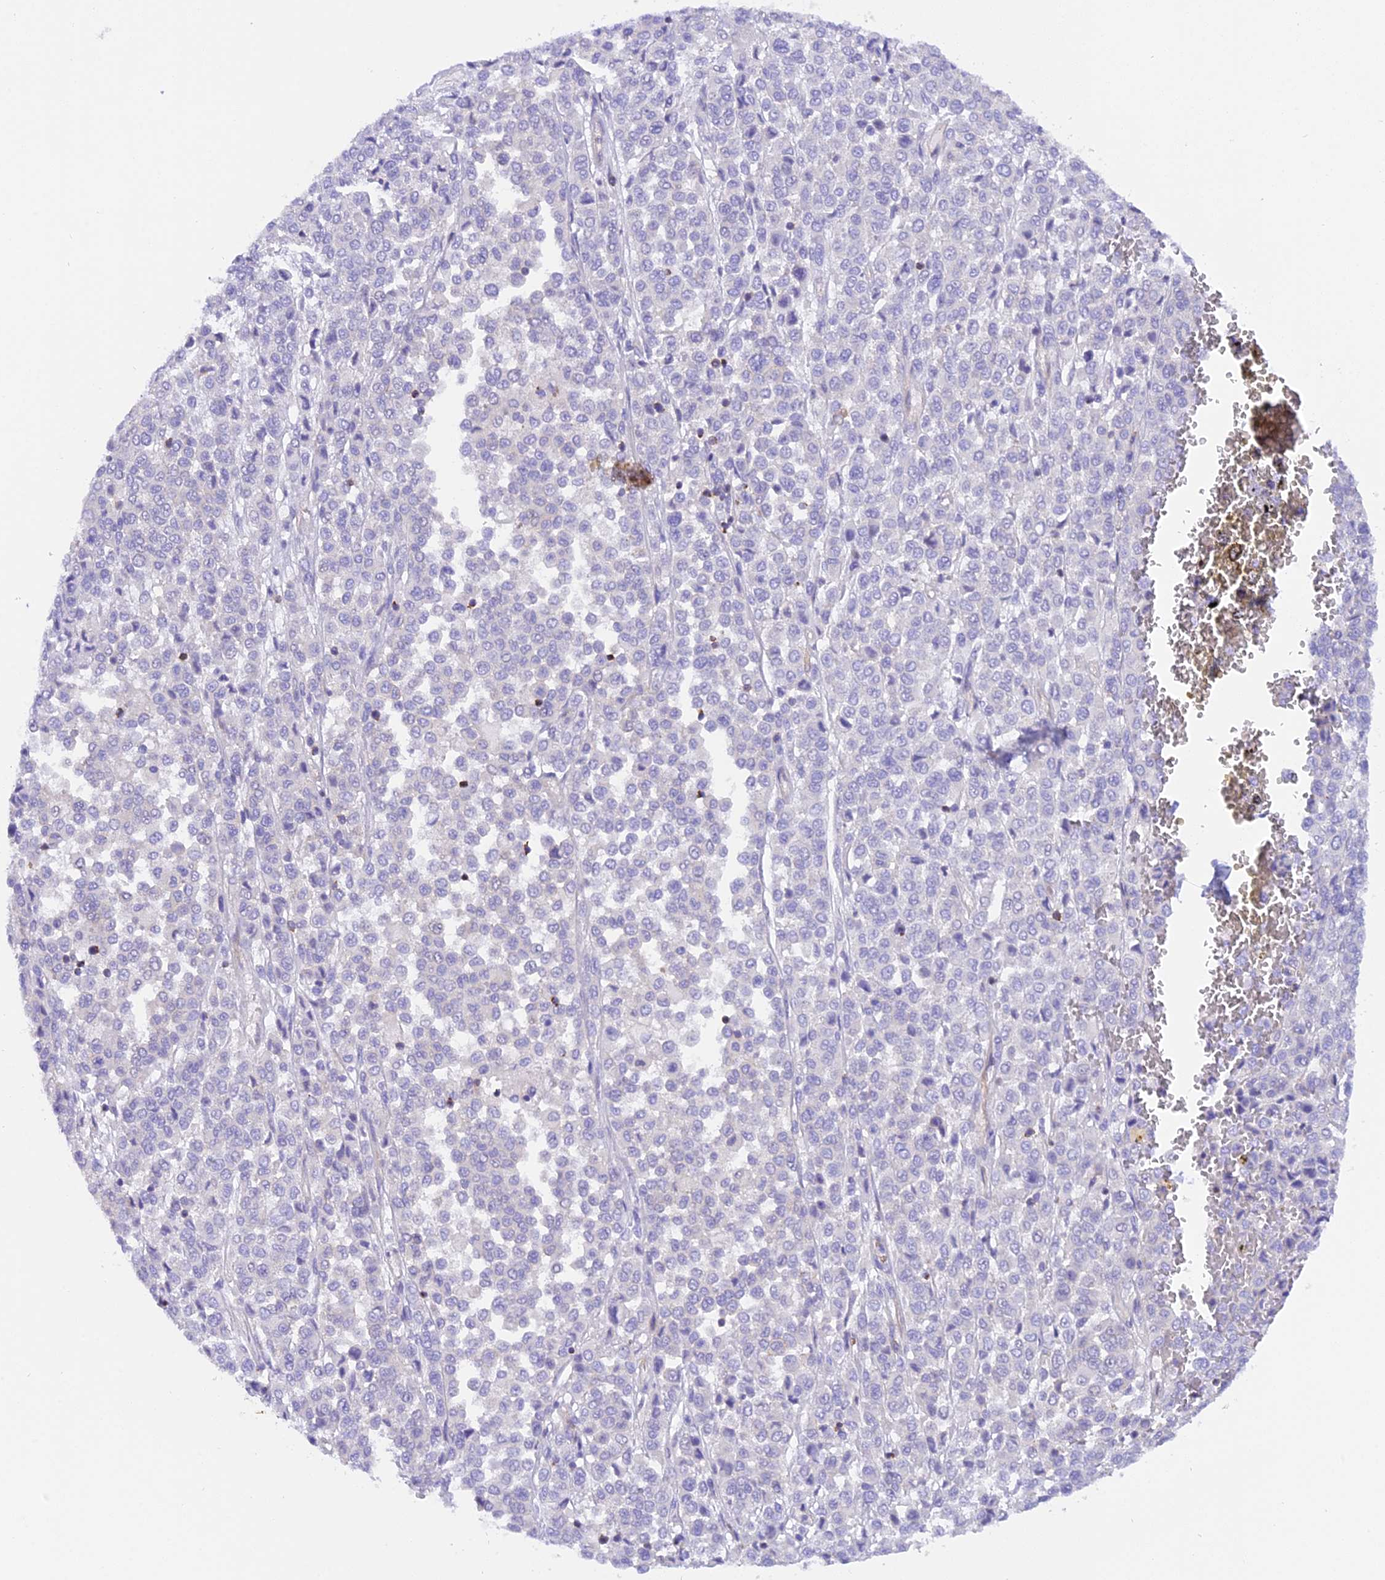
{"staining": {"intensity": "negative", "quantity": "none", "location": "none"}, "tissue": "melanoma", "cell_type": "Tumor cells", "image_type": "cancer", "snomed": [{"axis": "morphology", "description": "Malignant melanoma, Metastatic site"}, {"axis": "topography", "description": "Pancreas"}], "caption": "DAB (3,3'-diaminobenzidine) immunohistochemical staining of human melanoma demonstrates no significant positivity in tumor cells. Nuclei are stained in blue.", "gene": "FAM193A", "patient": {"sex": "female", "age": 30}}